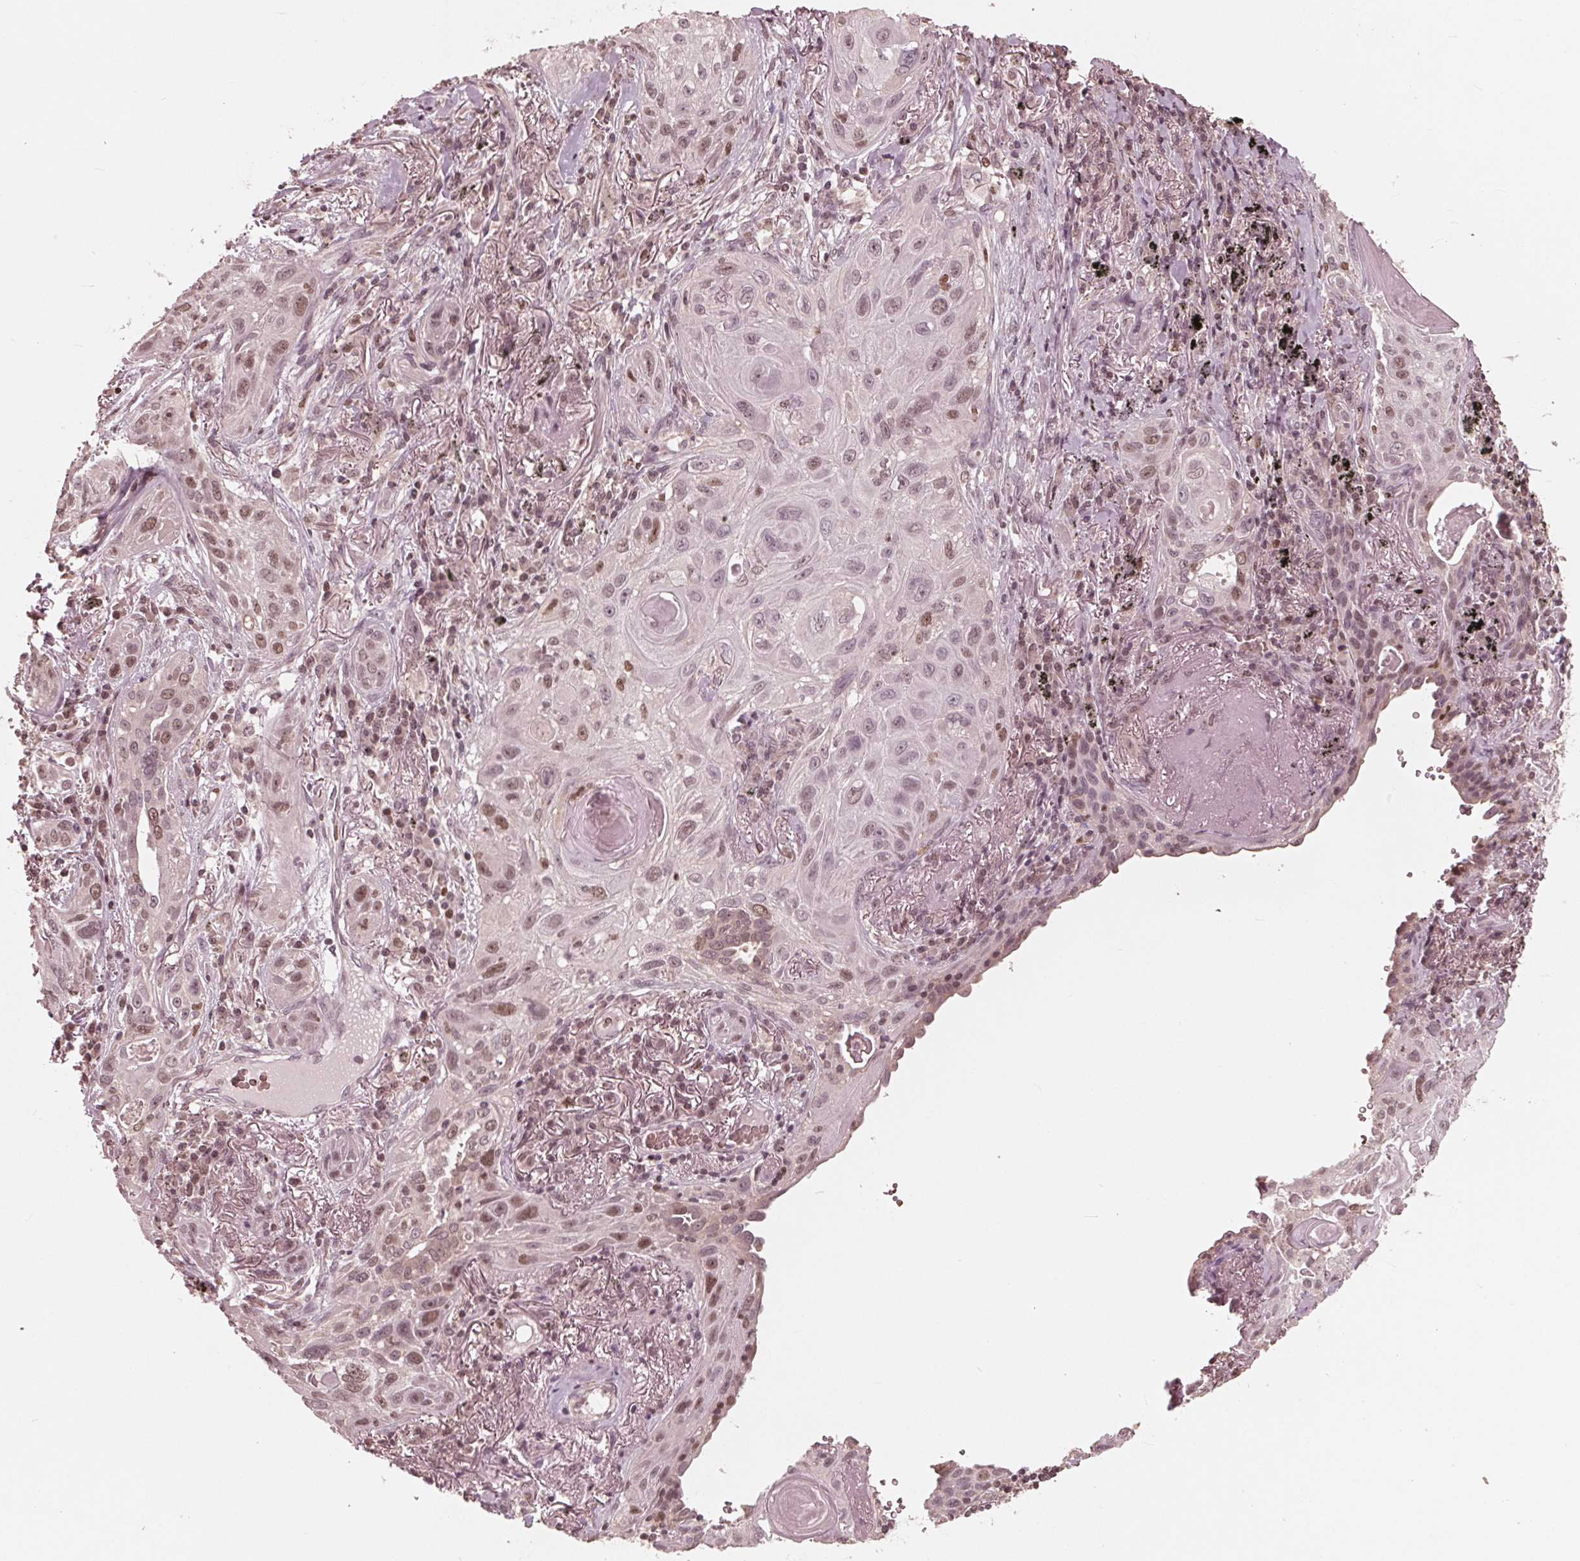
{"staining": {"intensity": "weak", "quantity": "<25%", "location": "nuclear"}, "tissue": "lung cancer", "cell_type": "Tumor cells", "image_type": "cancer", "snomed": [{"axis": "morphology", "description": "Squamous cell carcinoma, NOS"}, {"axis": "topography", "description": "Lung"}], "caption": "DAB immunohistochemical staining of squamous cell carcinoma (lung) demonstrates no significant expression in tumor cells.", "gene": "HIRIP3", "patient": {"sex": "male", "age": 79}}